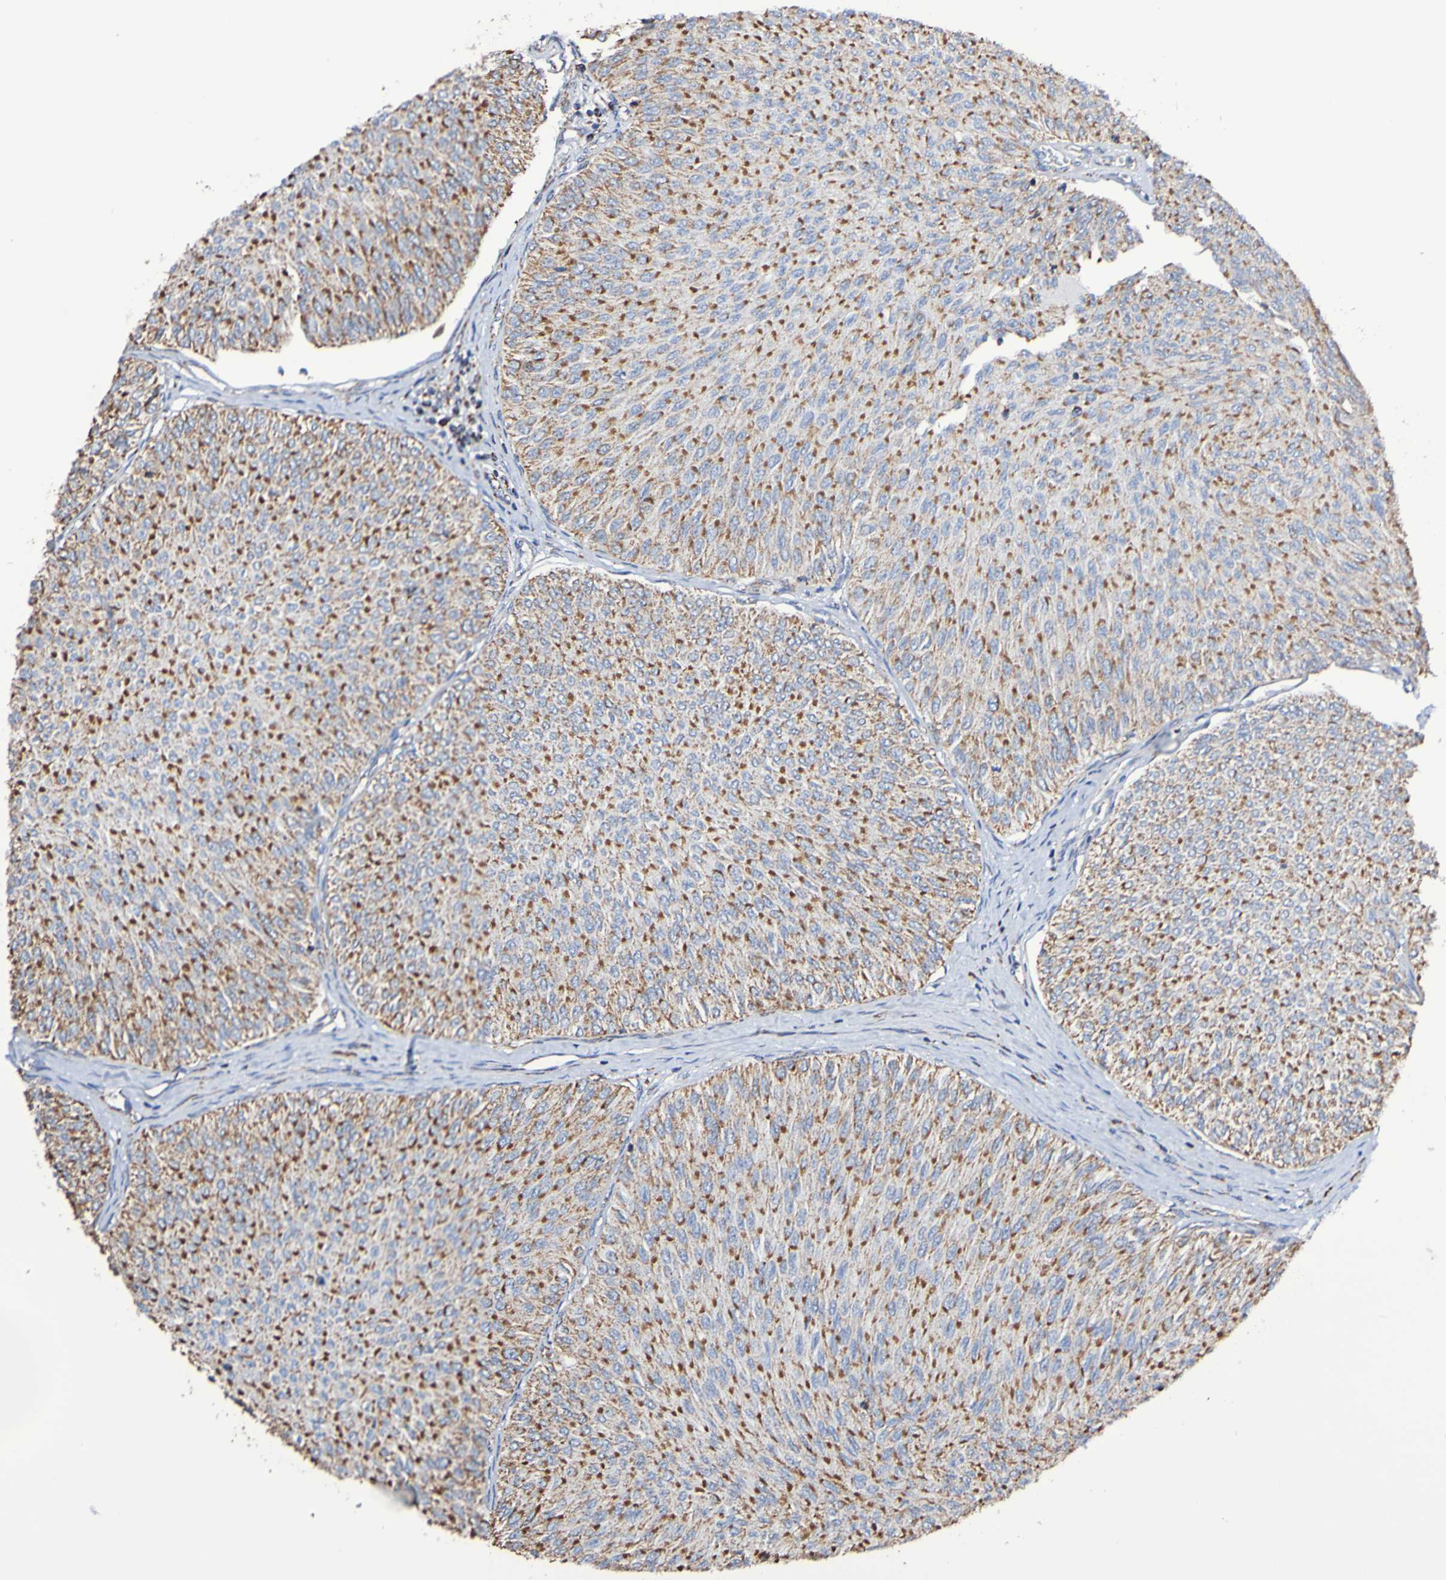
{"staining": {"intensity": "strong", "quantity": ">75%", "location": "cytoplasmic/membranous"}, "tissue": "urothelial cancer", "cell_type": "Tumor cells", "image_type": "cancer", "snomed": [{"axis": "morphology", "description": "Urothelial carcinoma, Low grade"}, {"axis": "topography", "description": "Urinary bladder"}], "caption": "The immunohistochemical stain labels strong cytoplasmic/membranous staining in tumor cells of low-grade urothelial carcinoma tissue.", "gene": "IL18R1", "patient": {"sex": "male", "age": 78}}